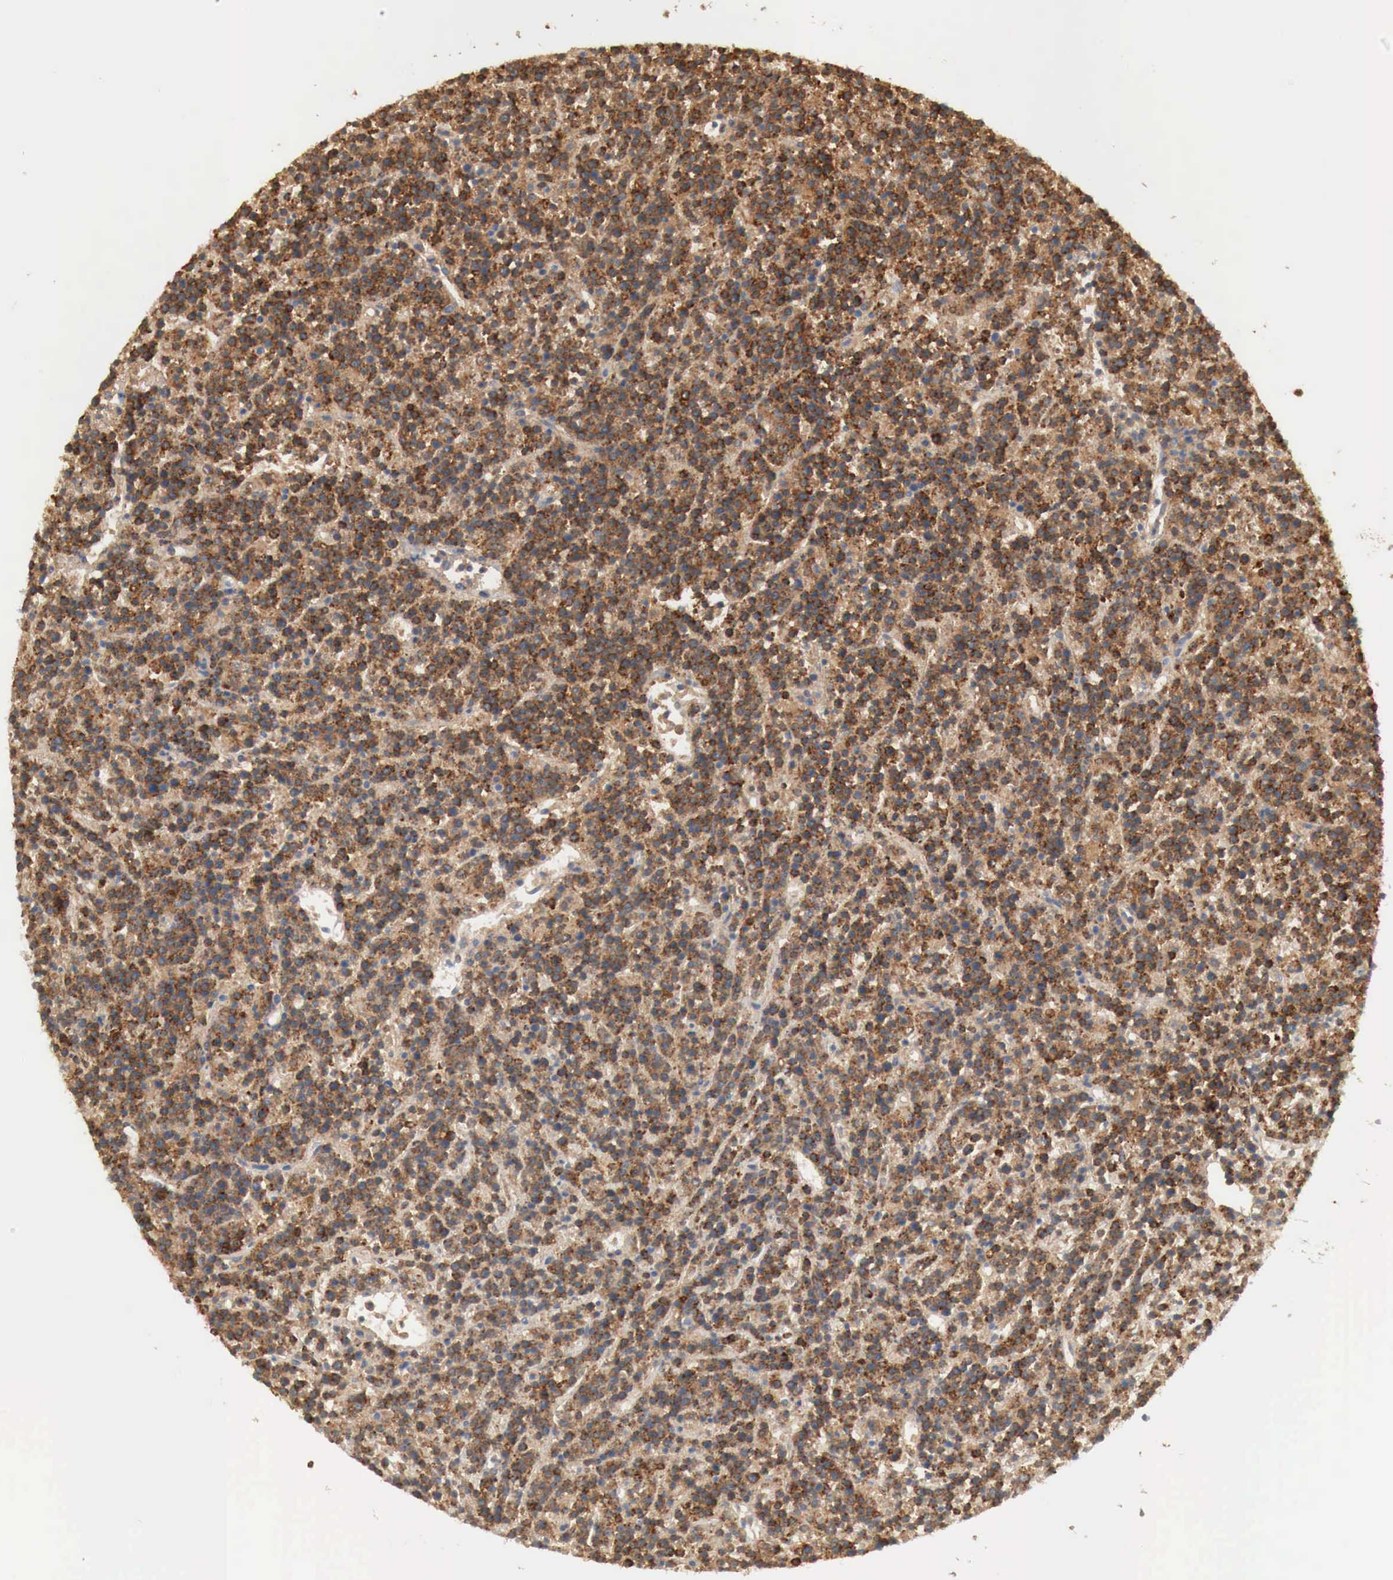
{"staining": {"intensity": "strong", "quantity": ">75%", "location": "cytoplasmic/membranous"}, "tissue": "lymphoma", "cell_type": "Tumor cells", "image_type": "cancer", "snomed": [{"axis": "morphology", "description": "Malignant lymphoma, non-Hodgkin's type, High grade"}, {"axis": "topography", "description": "Ovary"}], "caption": "The immunohistochemical stain highlights strong cytoplasmic/membranous positivity in tumor cells of lymphoma tissue.", "gene": "IGLC3", "patient": {"sex": "female", "age": 56}}